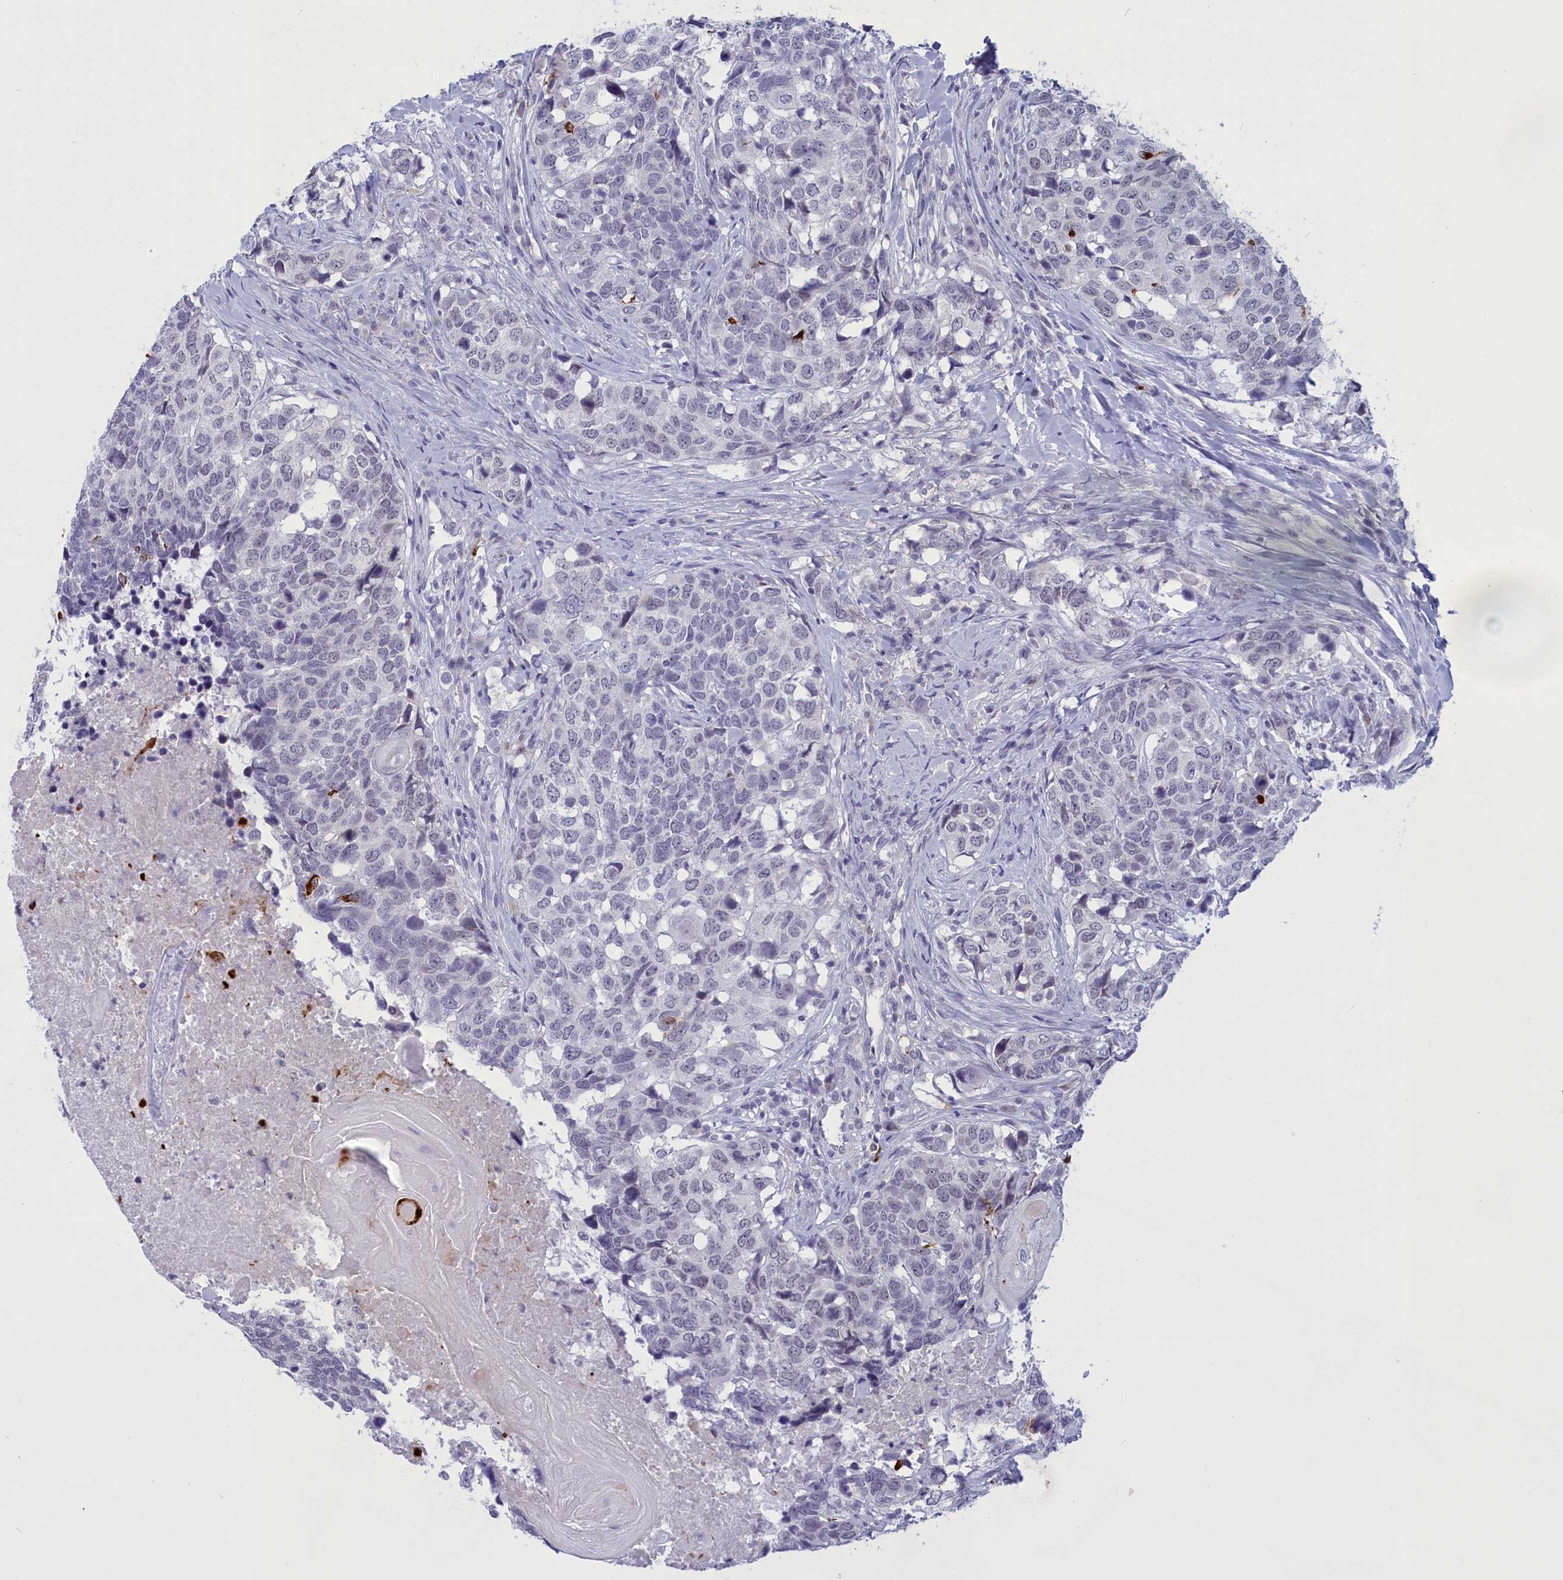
{"staining": {"intensity": "negative", "quantity": "none", "location": "none"}, "tissue": "head and neck cancer", "cell_type": "Tumor cells", "image_type": "cancer", "snomed": [{"axis": "morphology", "description": "Squamous cell carcinoma, NOS"}, {"axis": "topography", "description": "Head-Neck"}], "caption": "Head and neck cancer stained for a protein using immunohistochemistry reveals no positivity tumor cells.", "gene": "ELOA2", "patient": {"sex": "male", "age": 66}}